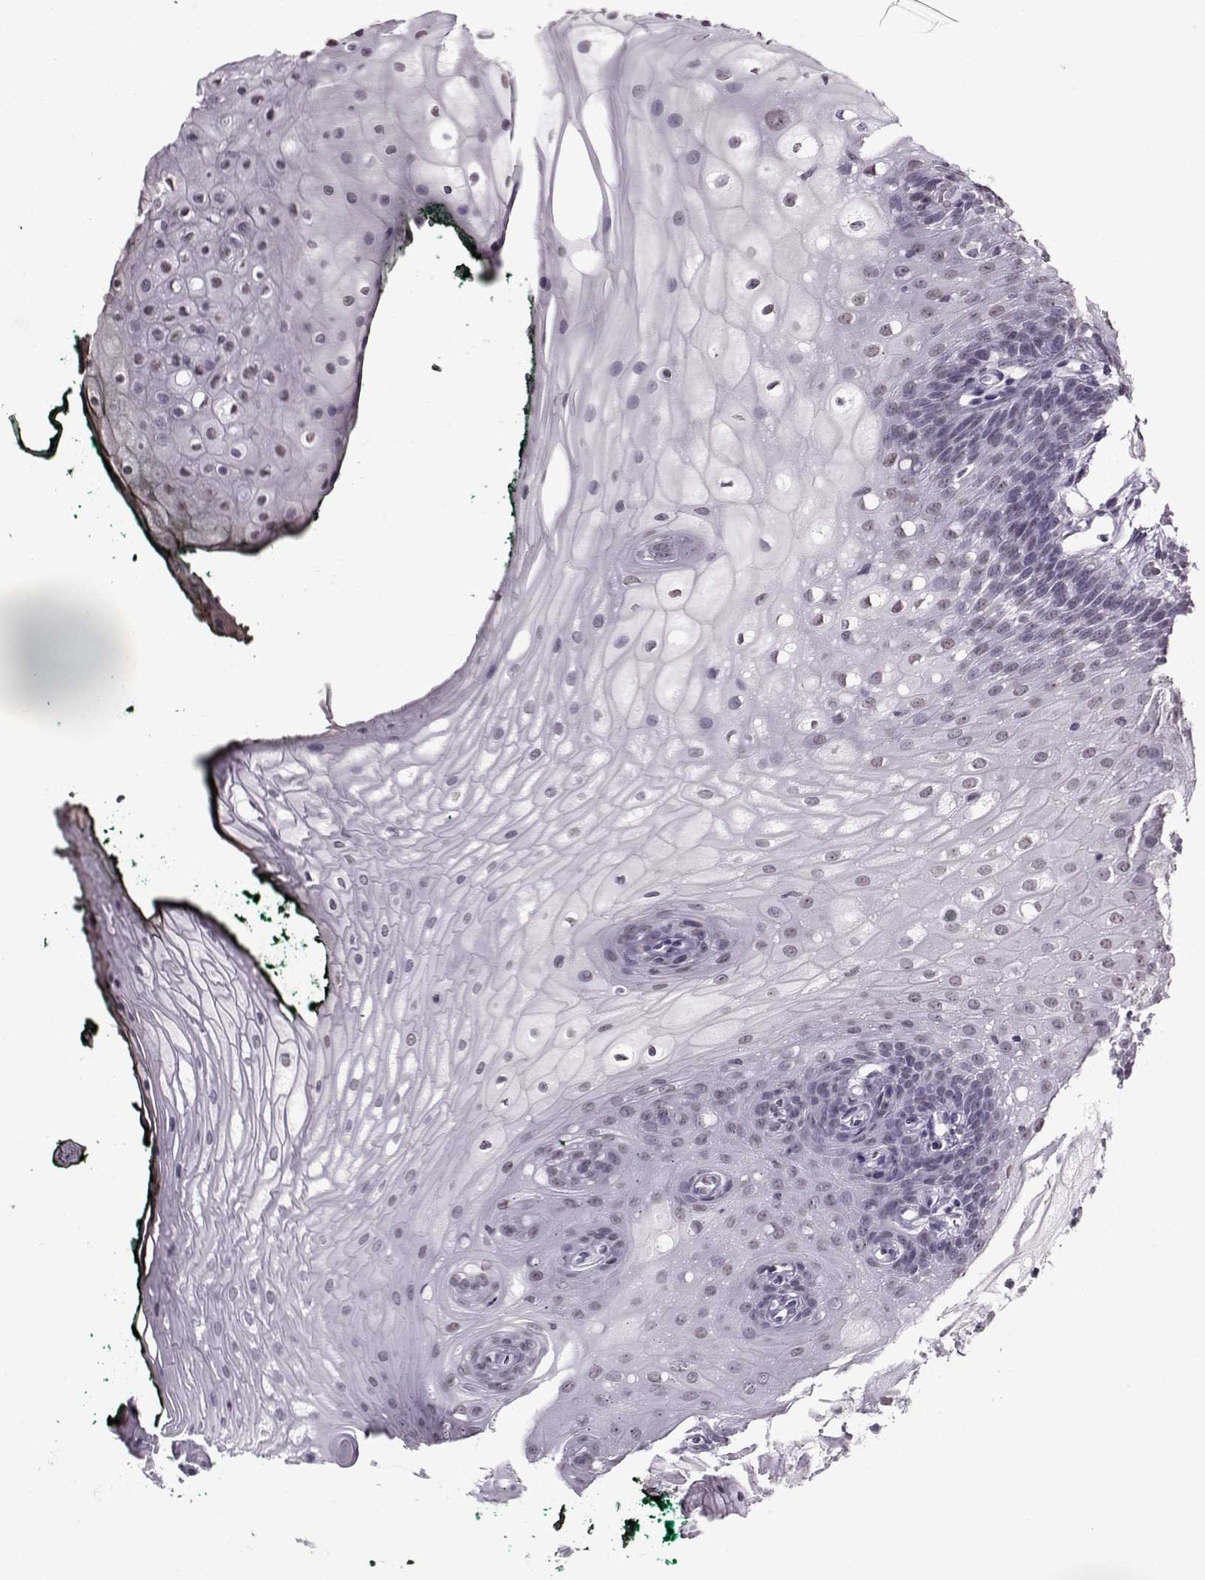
{"staining": {"intensity": "weak", "quantity": "<25%", "location": "nuclear"}, "tissue": "oral mucosa", "cell_type": "Squamous epithelial cells", "image_type": "normal", "snomed": [{"axis": "morphology", "description": "Normal tissue, NOS"}, {"axis": "topography", "description": "Oral tissue"}, {"axis": "topography", "description": "Head-Neck"}], "caption": "The immunohistochemistry (IHC) histopathology image has no significant staining in squamous epithelial cells of oral mucosa. The staining is performed using DAB (3,3'-diaminobenzidine) brown chromogen with nuclei counter-stained in using hematoxylin.", "gene": "PRMT8", "patient": {"sex": "female", "age": 68}}